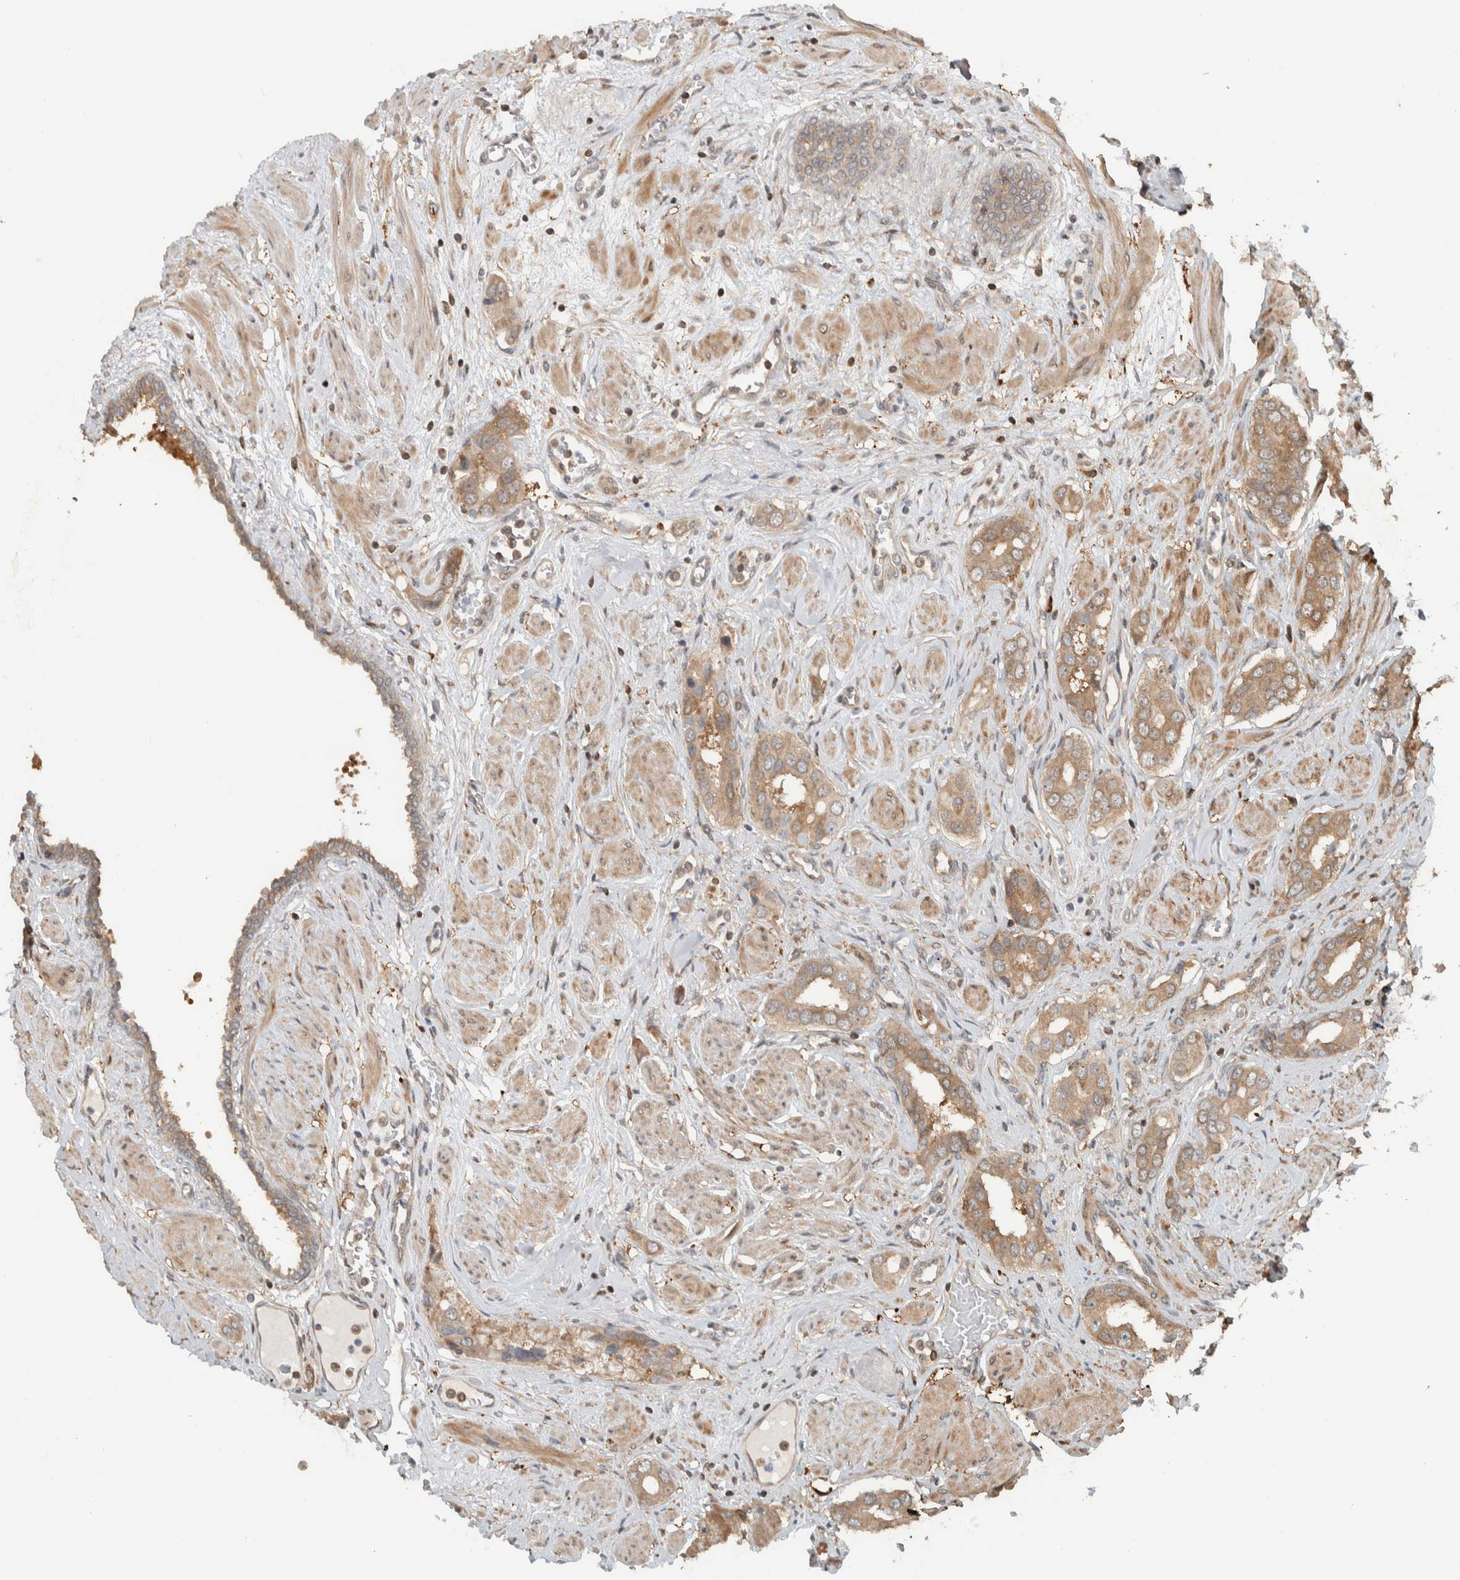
{"staining": {"intensity": "moderate", "quantity": ">75%", "location": "cytoplasmic/membranous"}, "tissue": "prostate cancer", "cell_type": "Tumor cells", "image_type": "cancer", "snomed": [{"axis": "morphology", "description": "Adenocarcinoma, High grade"}, {"axis": "topography", "description": "Prostate"}], "caption": "A brown stain shows moderate cytoplasmic/membranous expression of a protein in human prostate adenocarcinoma (high-grade) tumor cells.", "gene": "CNTROB", "patient": {"sex": "male", "age": 52}}